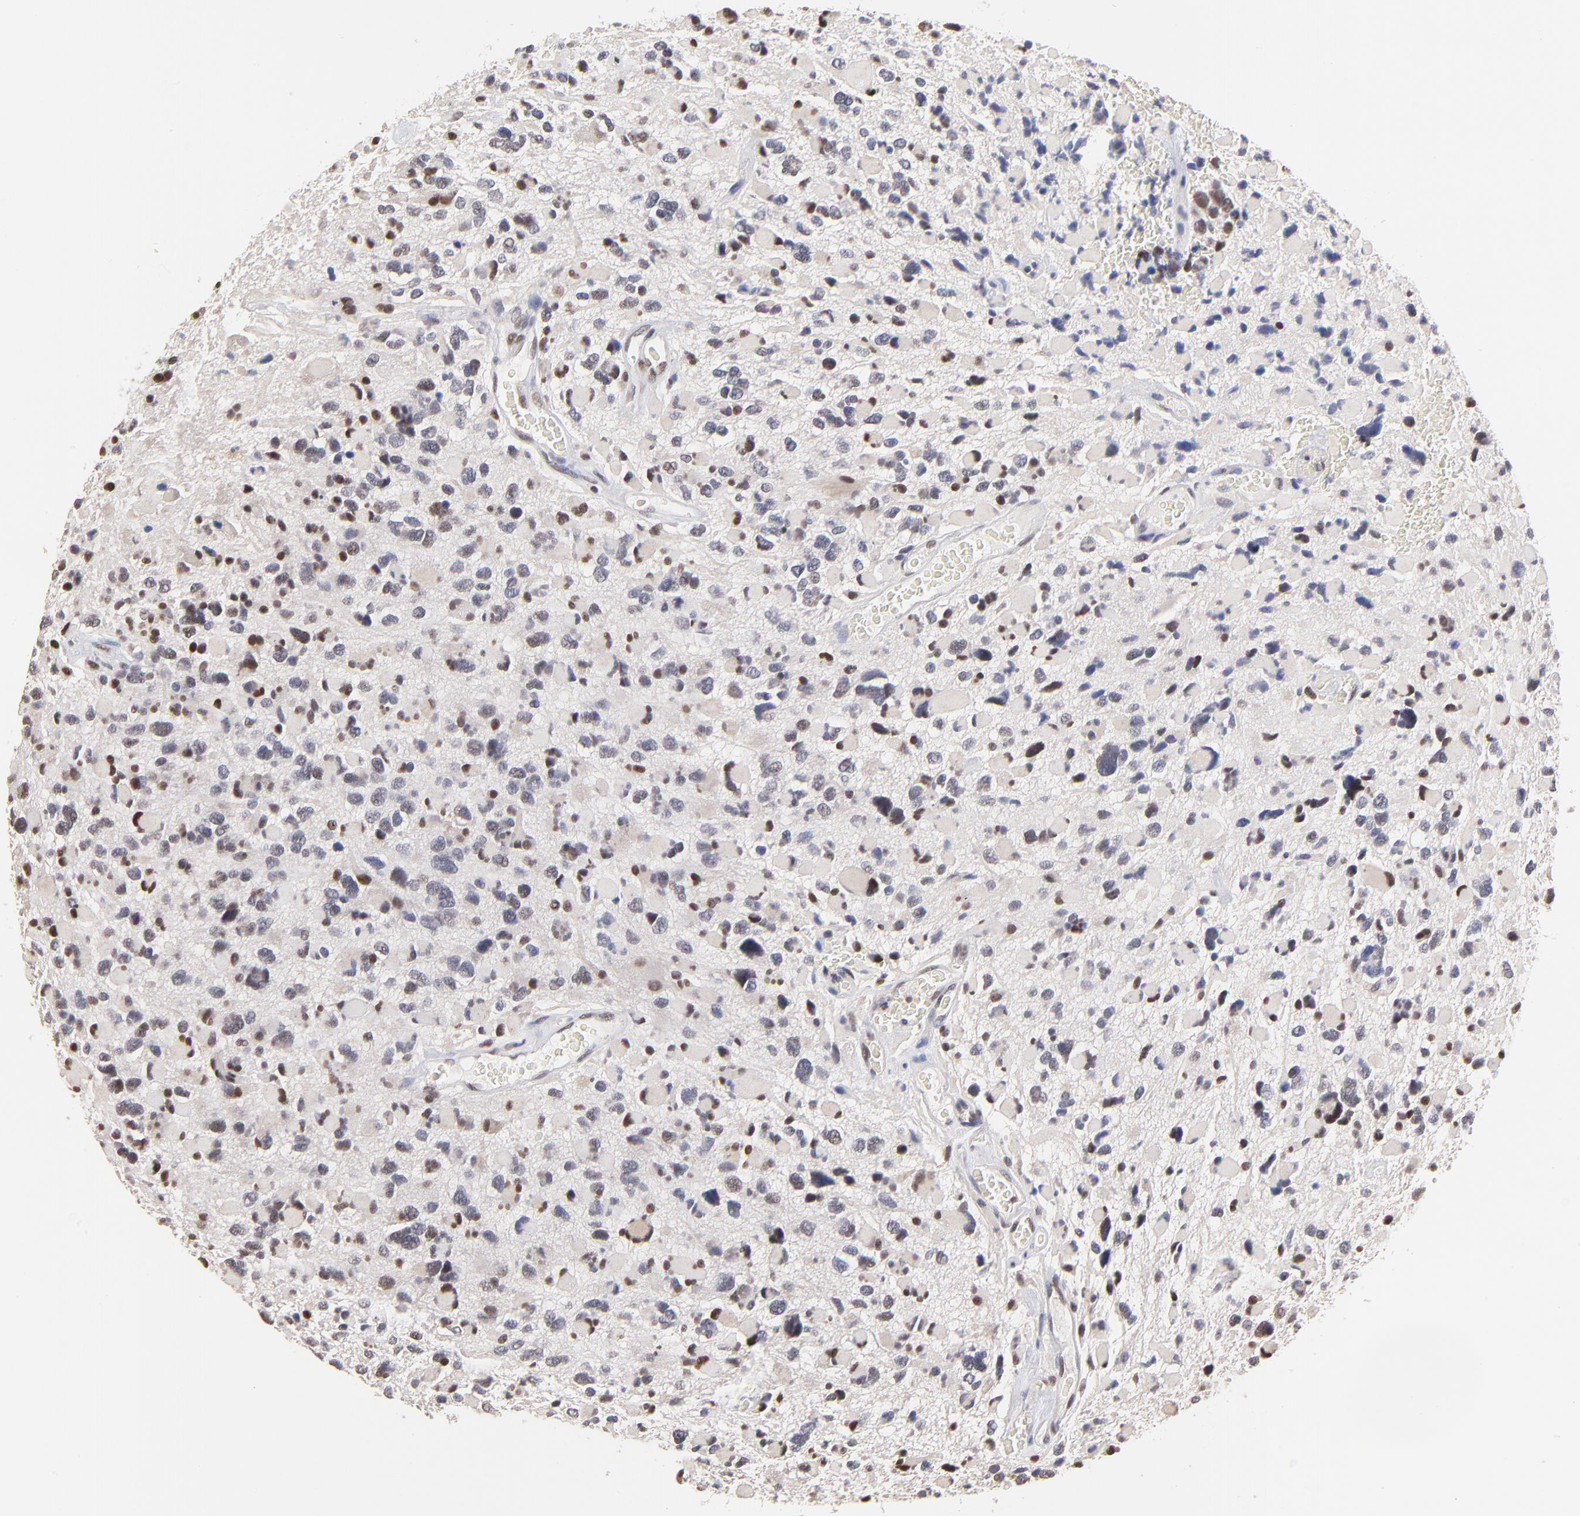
{"staining": {"intensity": "moderate", "quantity": "25%-75%", "location": "nuclear"}, "tissue": "glioma", "cell_type": "Tumor cells", "image_type": "cancer", "snomed": [{"axis": "morphology", "description": "Glioma, malignant, High grade"}, {"axis": "topography", "description": "Brain"}], "caption": "Moderate nuclear staining for a protein is identified in about 25%-75% of tumor cells of high-grade glioma (malignant) using IHC.", "gene": "DSN1", "patient": {"sex": "female", "age": 37}}